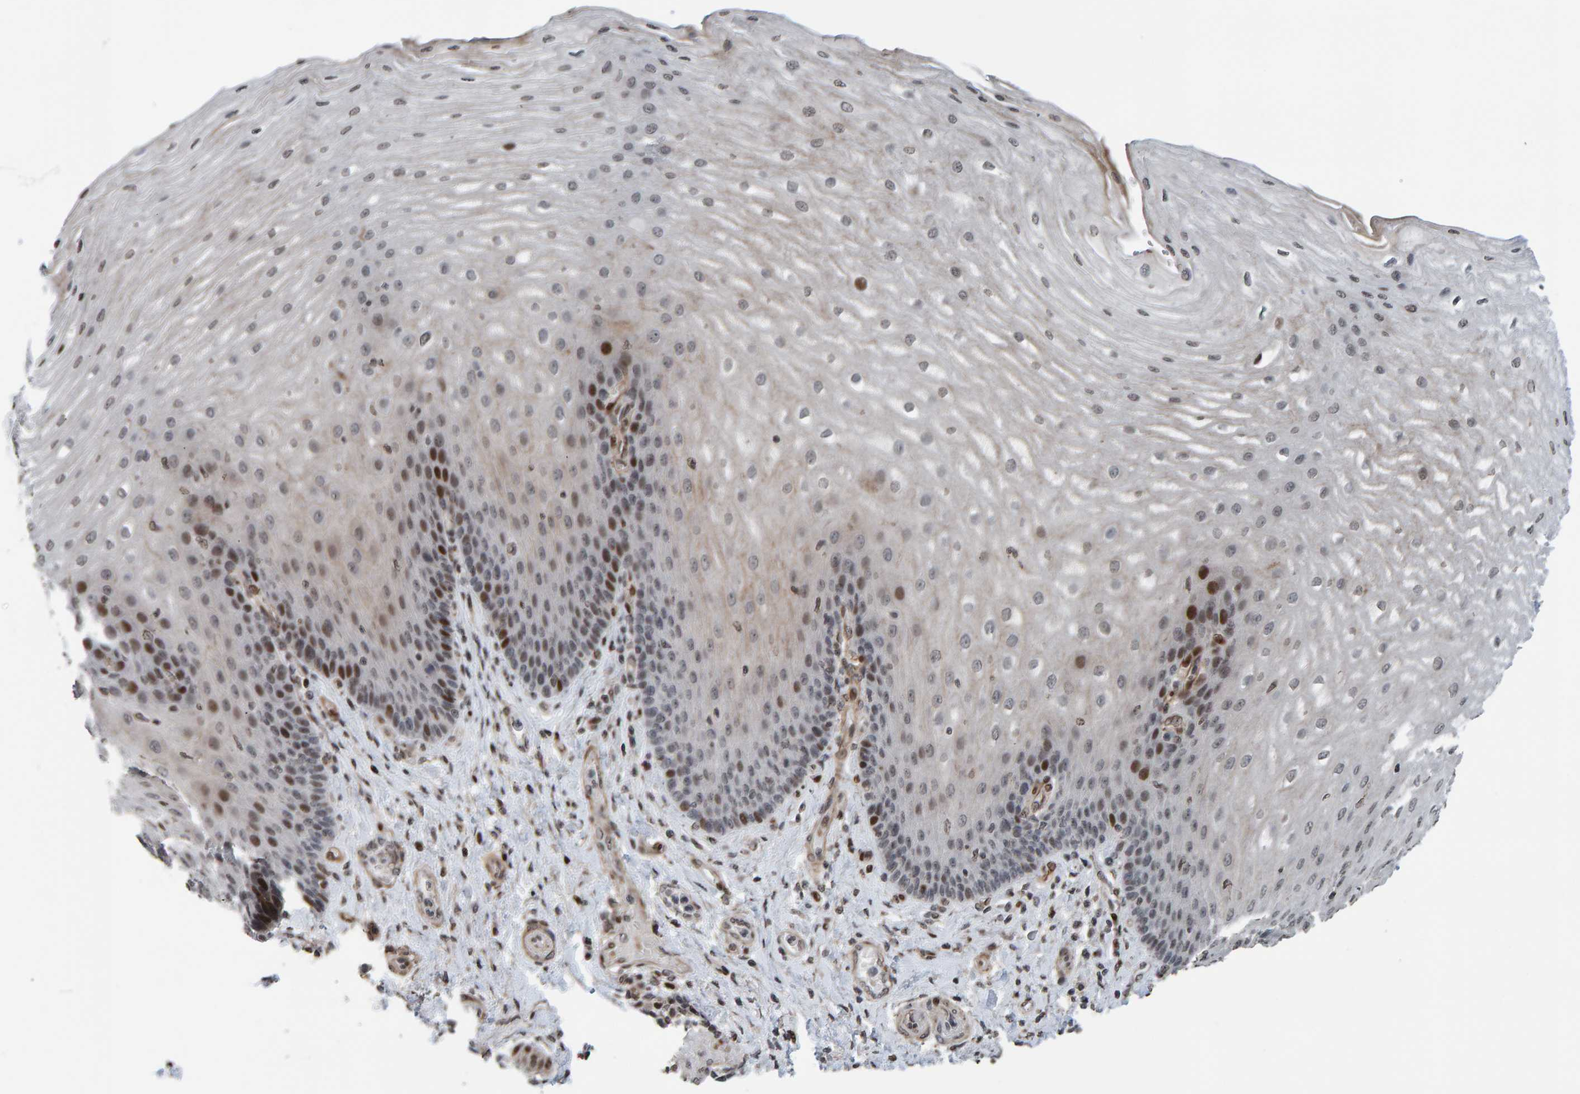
{"staining": {"intensity": "moderate", "quantity": "<25%", "location": "nuclear"}, "tissue": "esophagus", "cell_type": "Squamous epithelial cells", "image_type": "normal", "snomed": [{"axis": "morphology", "description": "Normal tissue, NOS"}, {"axis": "topography", "description": "Esophagus"}], "caption": "The micrograph reveals a brown stain indicating the presence of a protein in the nuclear of squamous epithelial cells in esophagus.", "gene": "ZNF366", "patient": {"sex": "male", "age": 54}}